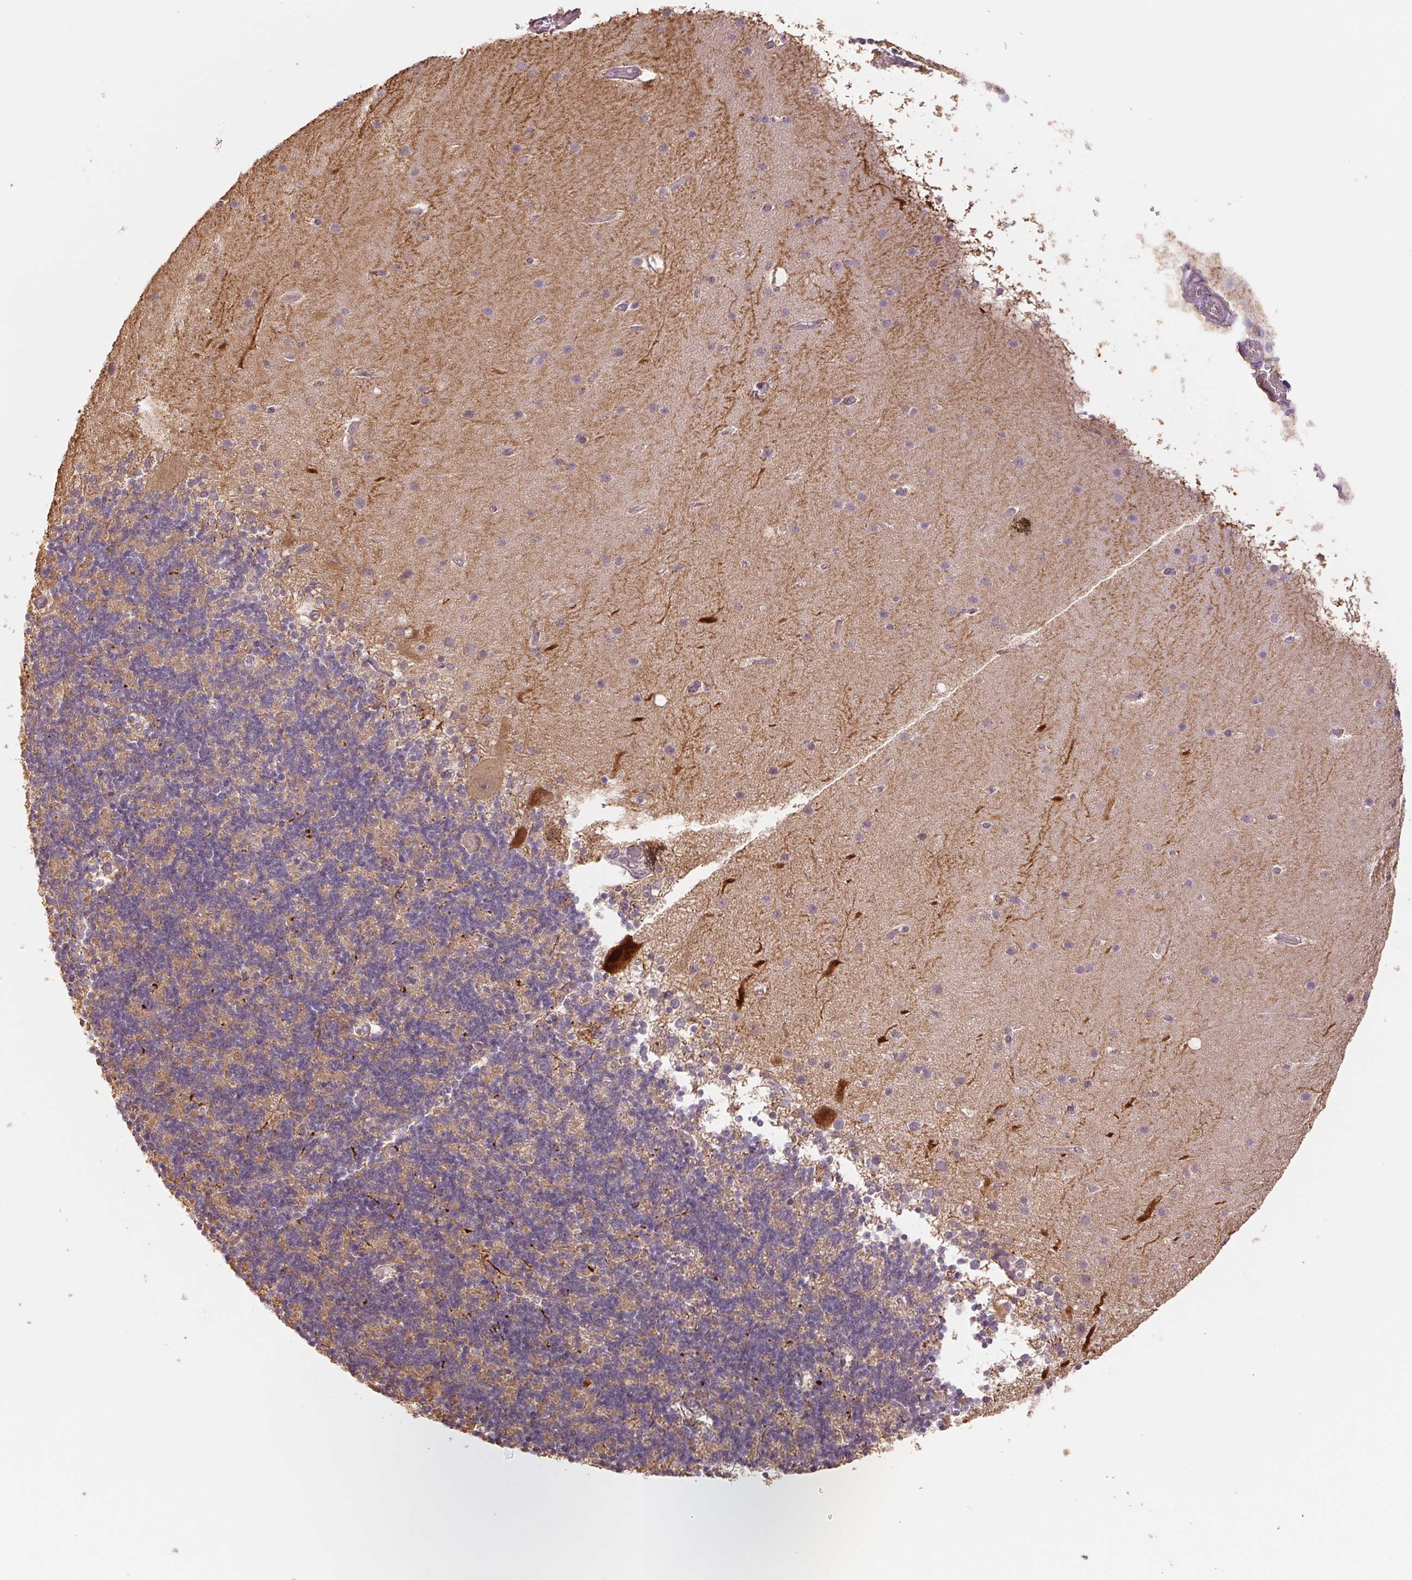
{"staining": {"intensity": "negative", "quantity": "none", "location": "none"}, "tissue": "cerebellum", "cell_type": "Cells in granular layer", "image_type": "normal", "snomed": [{"axis": "morphology", "description": "Normal tissue, NOS"}, {"axis": "topography", "description": "Cerebellum"}], "caption": "DAB immunohistochemical staining of benign cerebellum displays no significant staining in cells in granular layer. (Brightfield microscopy of DAB (3,3'-diaminobenzidine) immunohistochemistry at high magnification).", "gene": "COX14", "patient": {"sex": "male", "age": 70}}